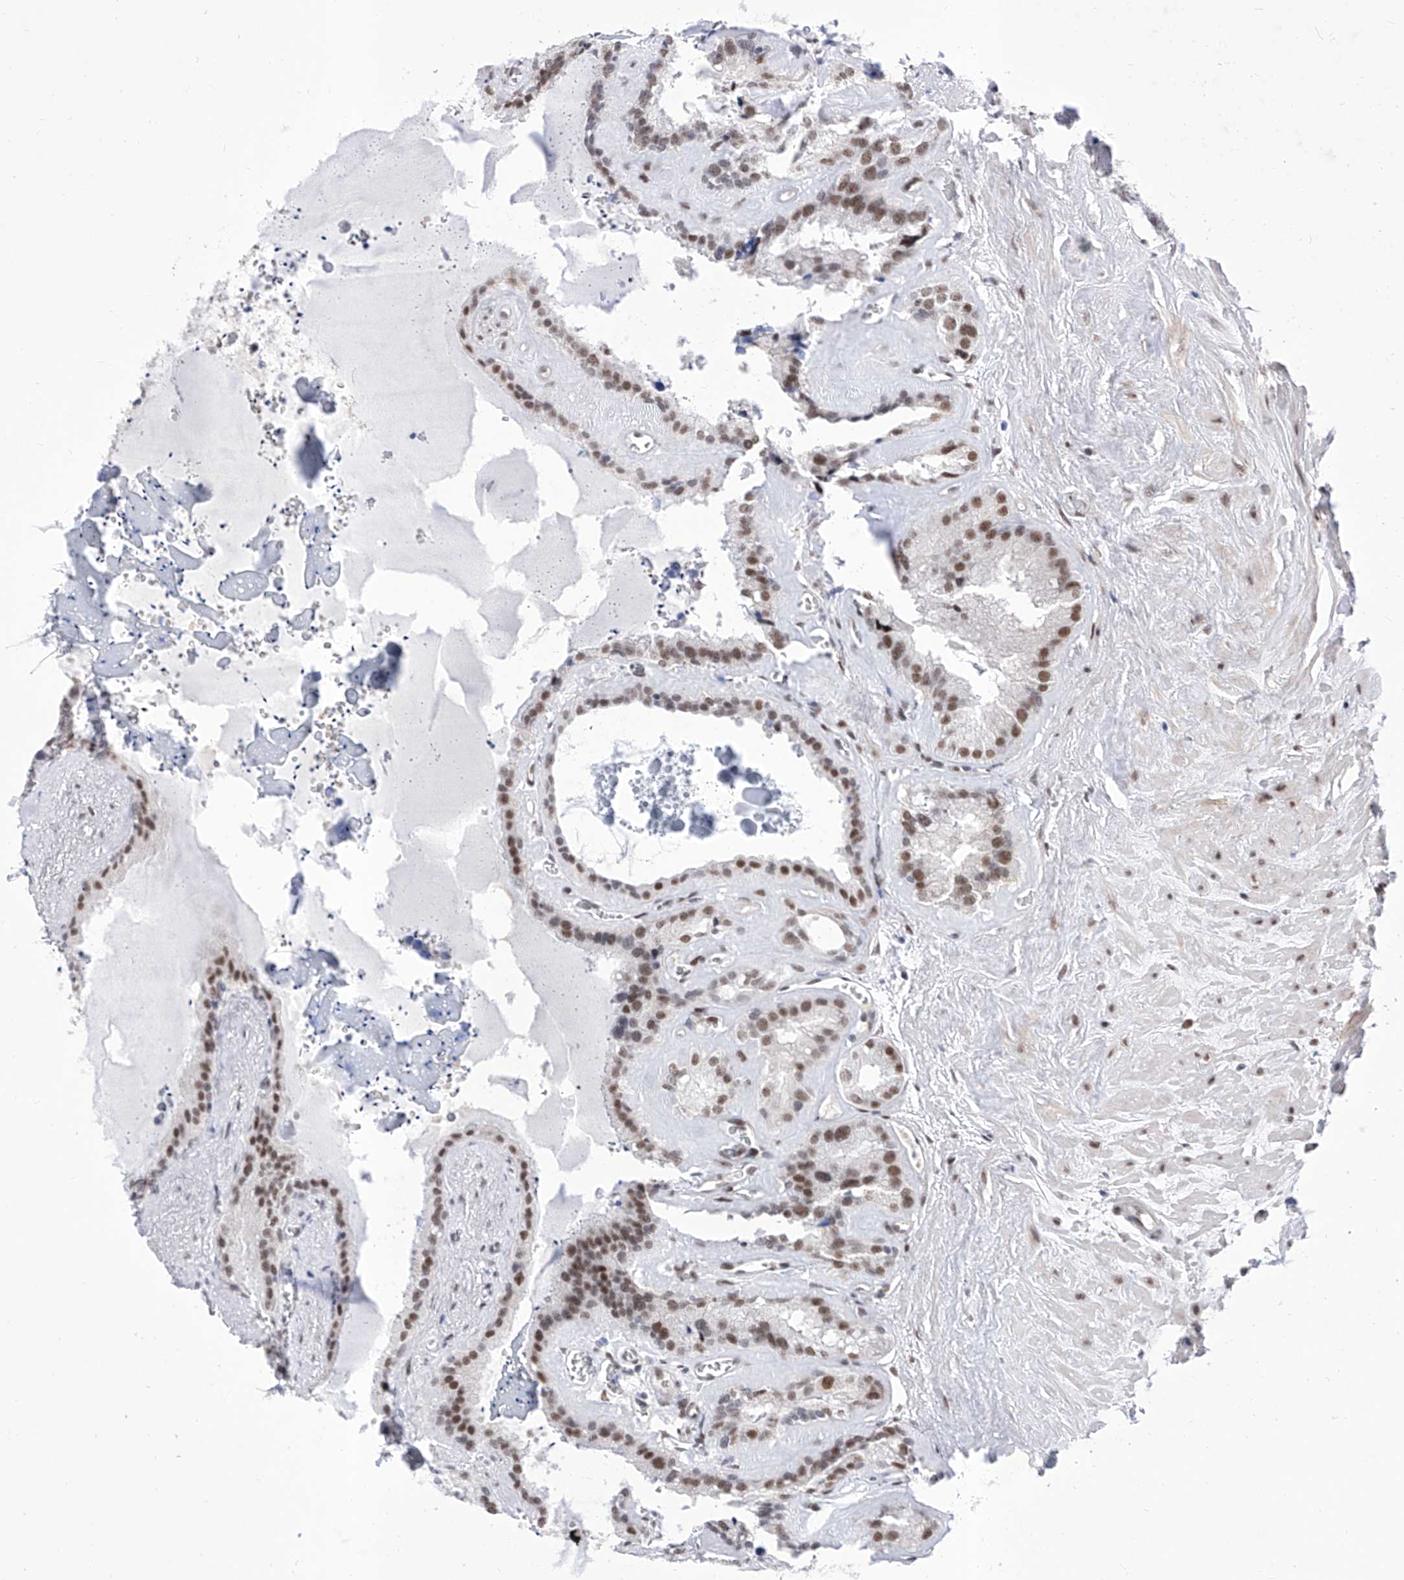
{"staining": {"intensity": "moderate", "quantity": "25%-75%", "location": "nuclear"}, "tissue": "seminal vesicle", "cell_type": "Glandular cells", "image_type": "normal", "snomed": [{"axis": "morphology", "description": "Normal tissue, NOS"}, {"axis": "topography", "description": "Prostate"}, {"axis": "topography", "description": "Seminal veicle"}], "caption": "Immunohistochemistry (IHC) image of unremarkable seminal vesicle: human seminal vesicle stained using IHC reveals medium levels of moderate protein expression localized specifically in the nuclear of glandular cells, appearing as a nuclear brown color.", "gene": "ATN1", "patient": {"sex": "male", "age": 59}}